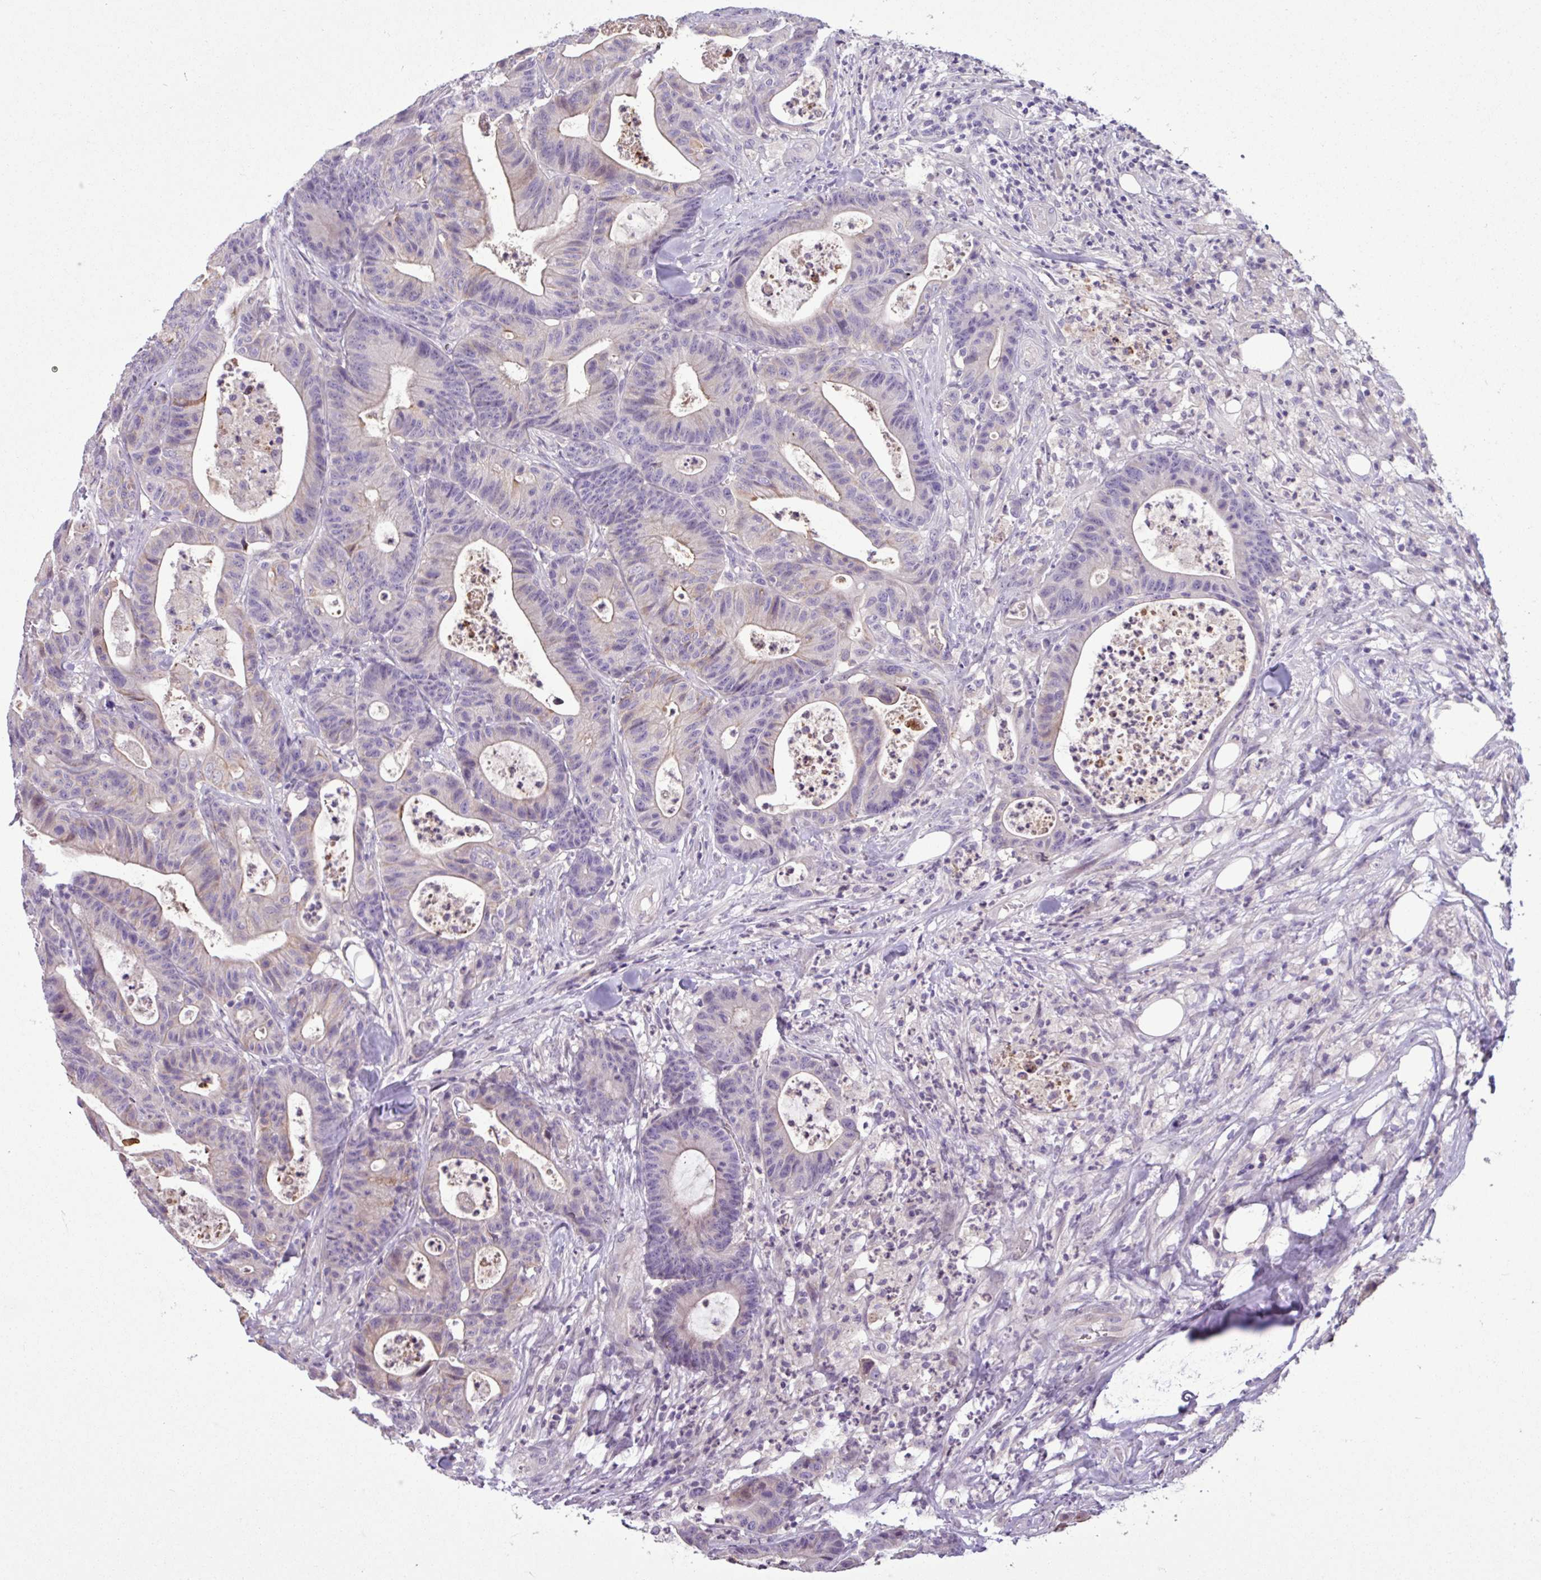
{"staining": {"intensity": "weak", "quantity": "<25%", "location": "cytoplasmic/membranous"}, "tissue": "colorectal cancer", "cell_type": "Tumor cells", "image_type": "cancer", "snomed": [{"axis": "morphology", "description": "Adenocarcinoma, NOS"}, {"axis": "topography", "description": "Colon"}], "caption": "Immunohistochemistry histopathology image of neoplastic tissue: human colorectal adenocarcinoma stained with DAB (3,3'-diaminobenzidine) demonstrates no significant protein positivity in tumor cells. (Stains: DAB (3,3'-diaminobenzidine) immunohistochemistry (IHC) with hematoxylin counter stain, Microscopy: brightfield microscopy at high magnification).", "gene": "PNLDC1", "patient": {"sex": "female", "age": 84}}